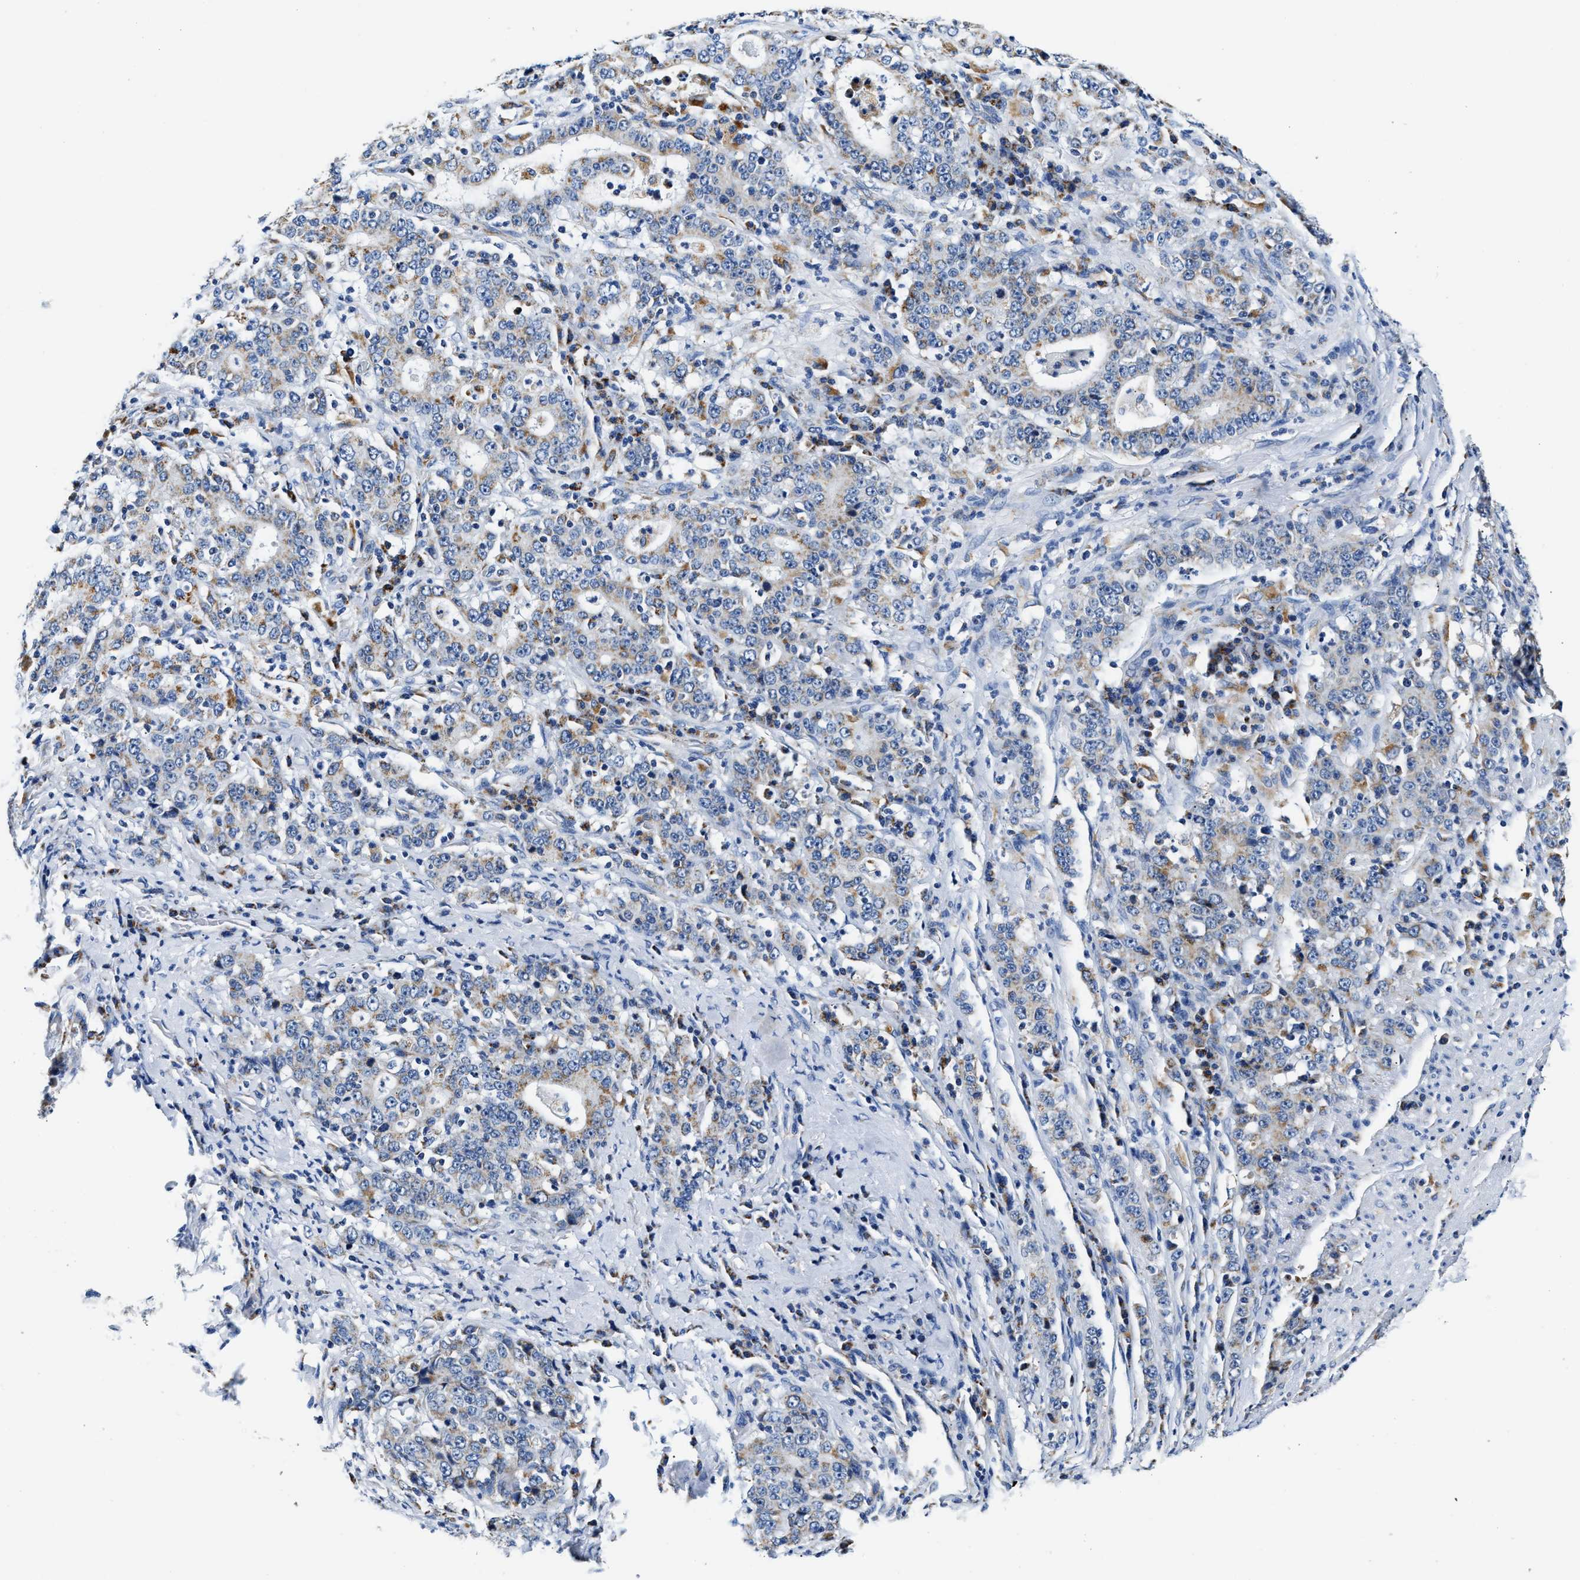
{"staining": {"intensity": "weak", "quantity": ">75%", "location": "cytoplasmic/membranous"}, "tissue": "stomach cancer", "cell_type": "Tumor cells", "image_type": "cancer", "snomed": [{"axis": "morphology", "description": "Normal tissue, NOS"}, {"axis": "morphology", "description": "Adenocarcinoma, NOS"}, {"axis": "topography", "description": "Stomach, upper"}, {"axis": "topography", "description": "Stomach"}], "caption": "Human stomach adenocarcinoma stained with a brown dye displays weak cytoplasmic/membranous positive expression in approximately >75% of tumor cells.", "gene": "ACADVL", "patient": {"sex": "male", "age": 59}}